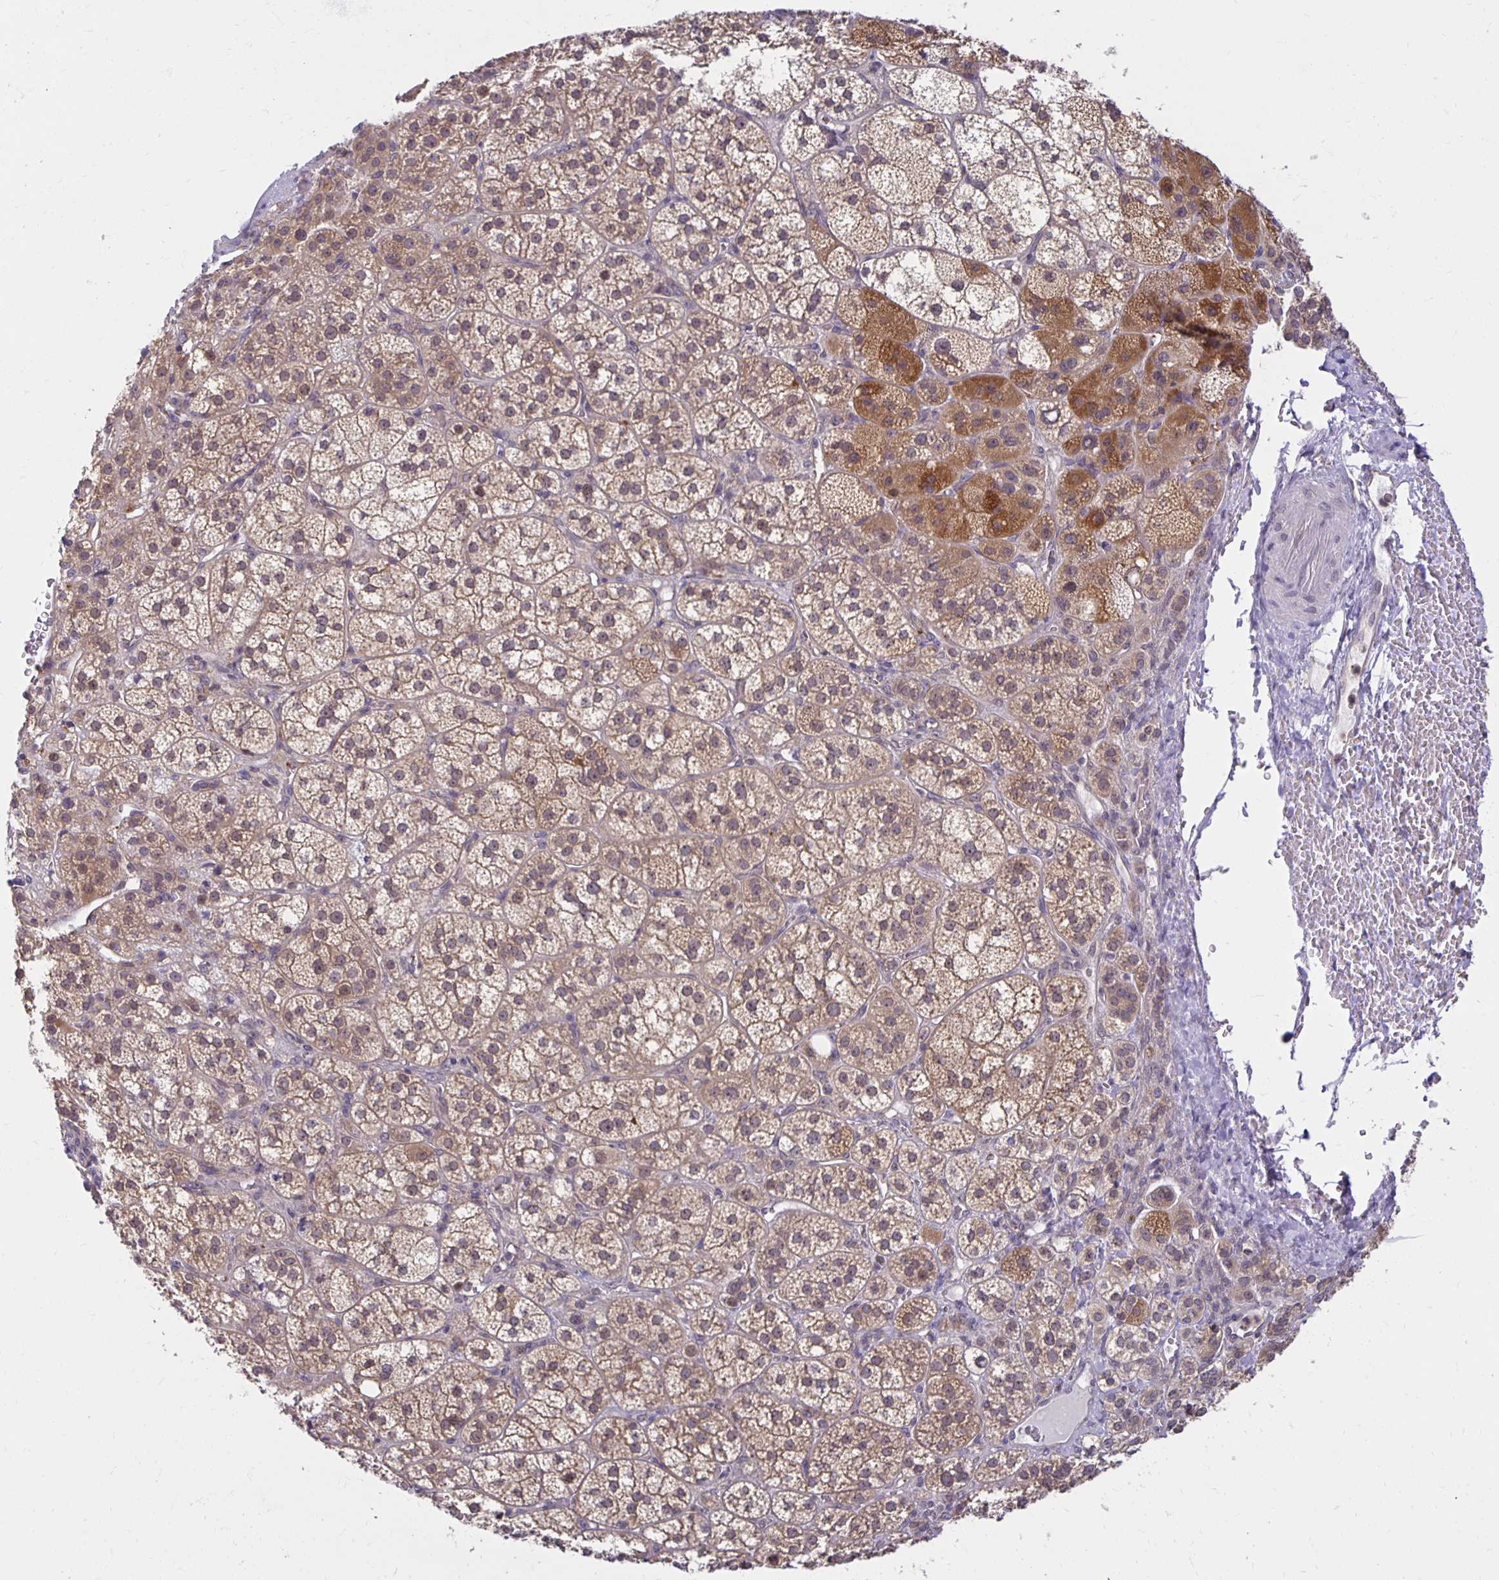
{"staining": {"intensity": "moderate", "quantity": "25%-75%", "location": "cytoplasmic/membranous"}, "tissue": "adrenal gland", "cell_type": "Glandular cells", "image_type": "normal", "snomed": [{"axis": "morphology", "description": "Normal tissue, NOS"}, {"axis": "topography", "description": "Adrenal gland"}], "caption": "IHC (DAB) staining of unremarkable human adrenal gland shows moderate cytoplasmic/membranous protein expression in about 25%-75% of glandular cells.", "gene": "MIEN1", "patient": {"sex": "female", "age": 60}}